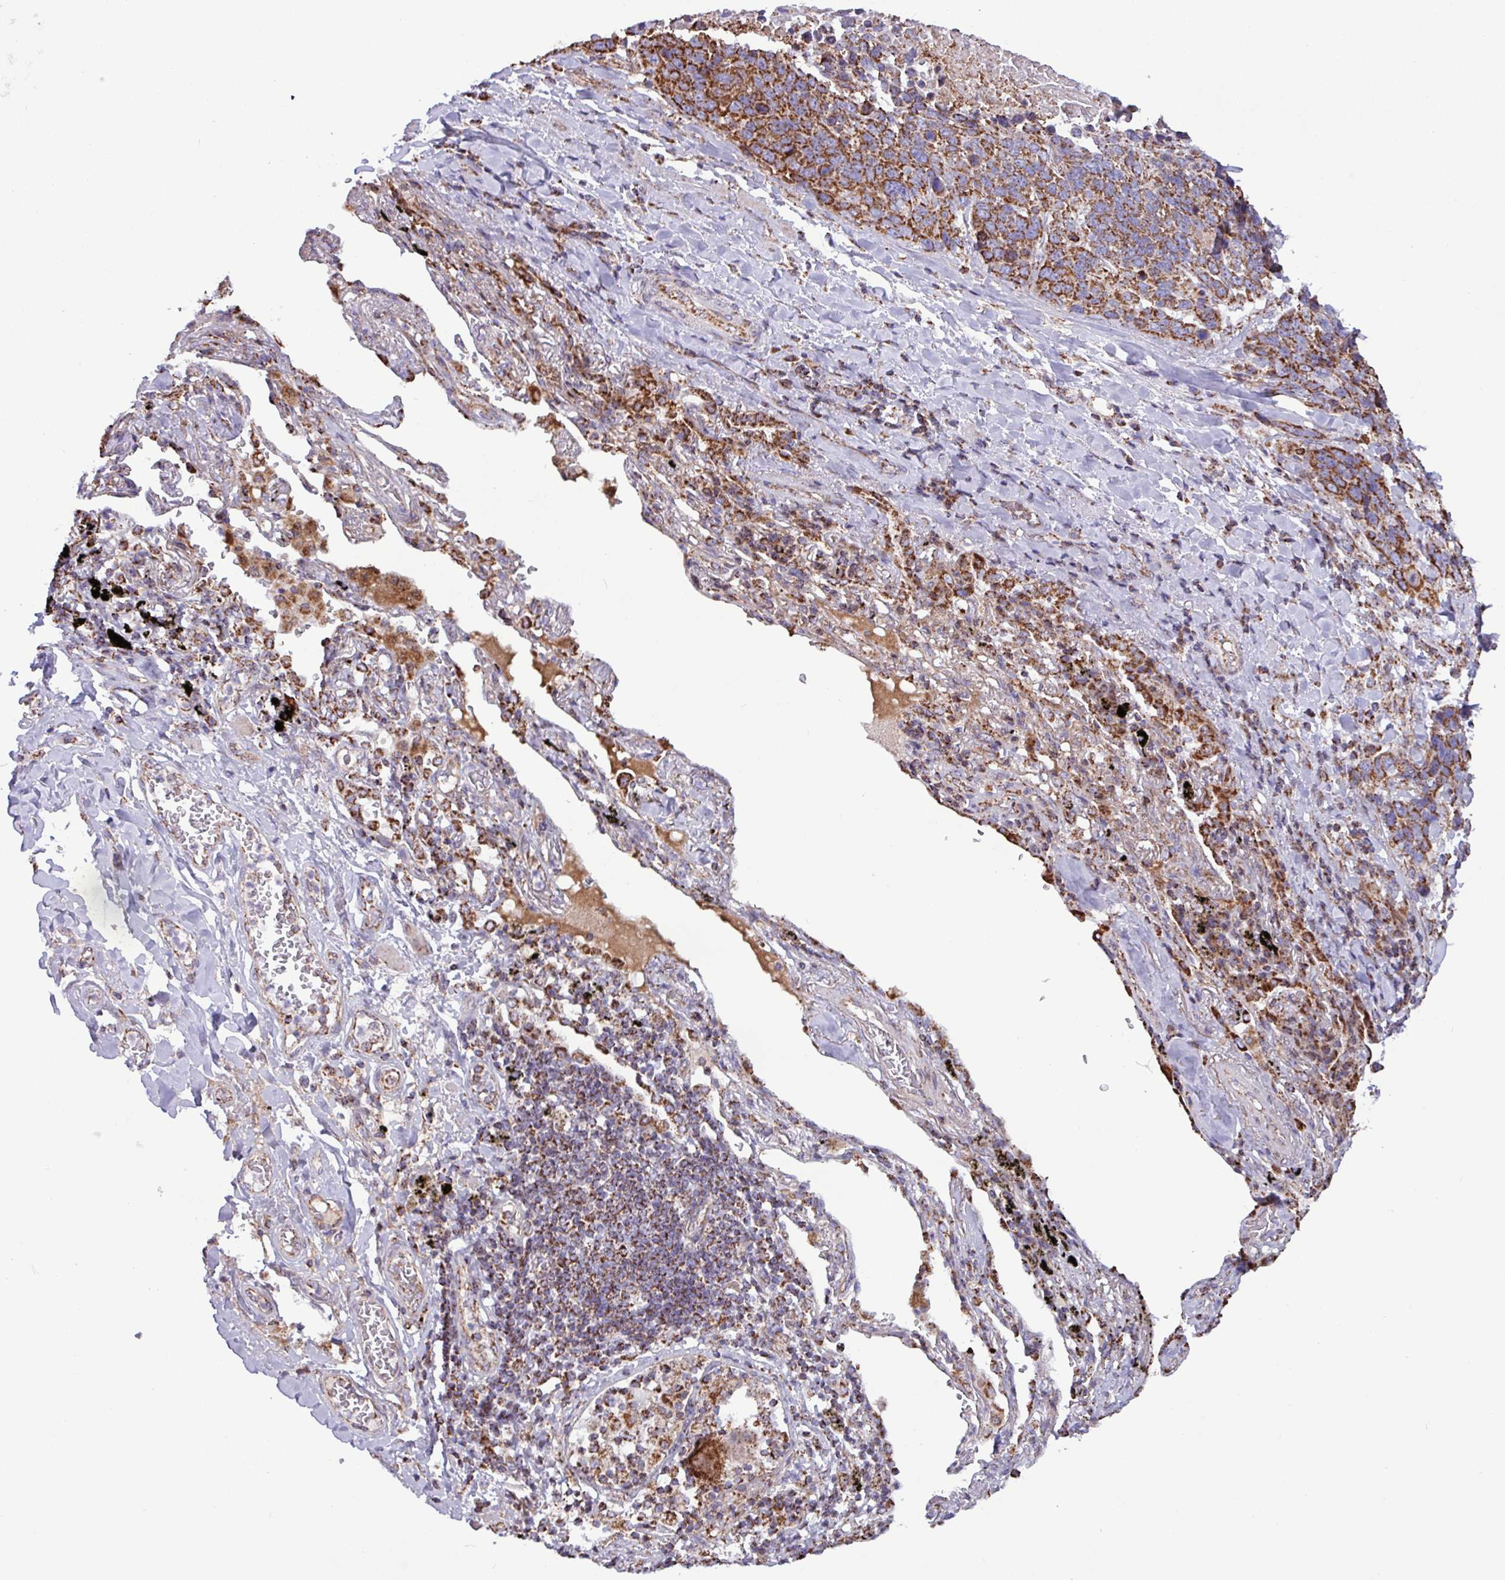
{"staining": {"intensity": "strong", "quantity": ">75%", "location": "cytoplasmic/membranous"}, "tissue": "lung cancer", "cell_type": "Tumor cells", "image_type": "cancer", "snomed": [{"axis": "morphology", "description": "Squamous cell carcinoma, NOS"}, {"axis": "topography", "description": "Lung"}], "caption": "Protein analysis of lung squamous cell carcinoma tissue shows strong cytoplasmic/membranous expression in approximately >75% of tumor cells.", "gene": "RTL3", "patient": {"sex": "male", "age": 66}}